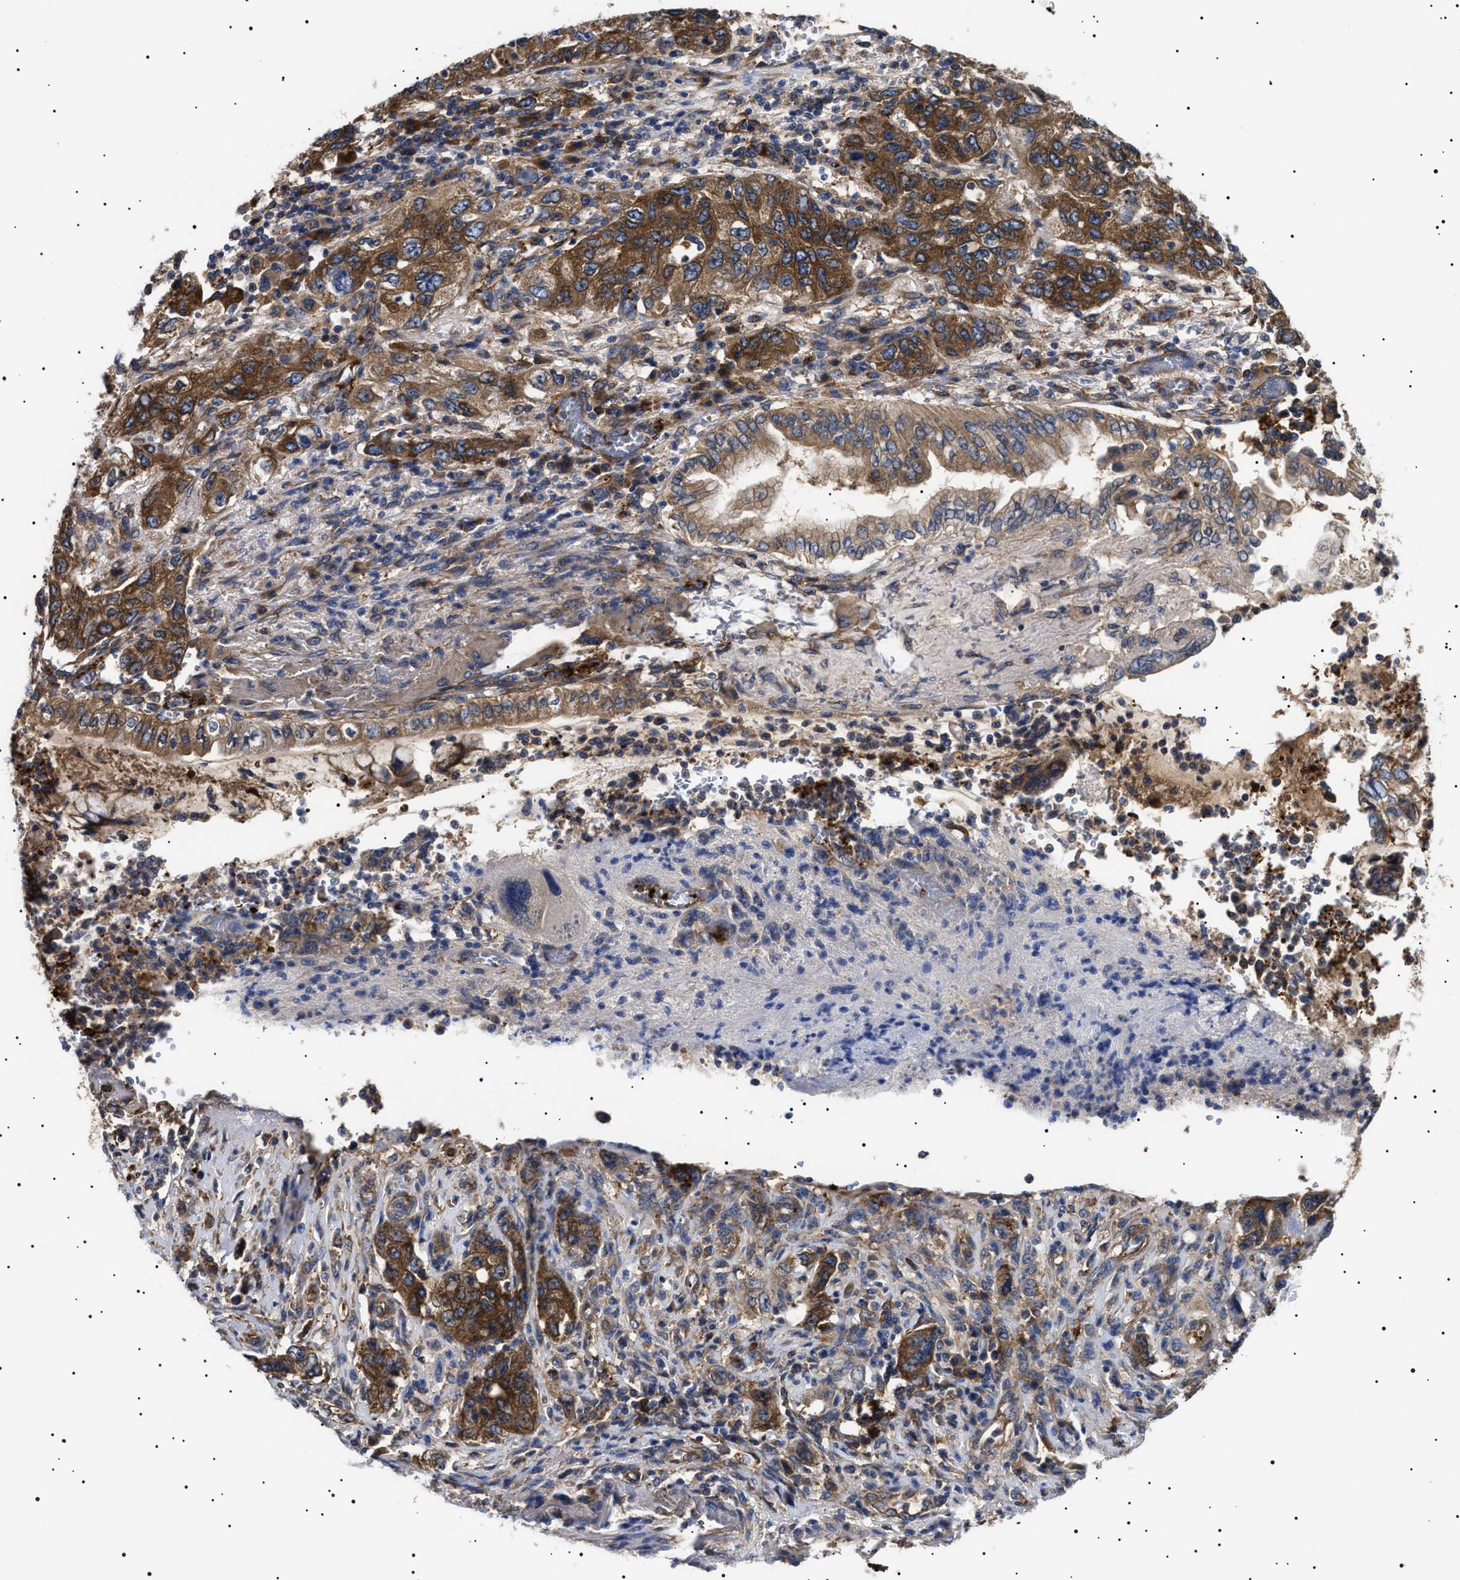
{"staining": {"intensity": "strong", "quantity": ">75%", "location": "cytoplasmic/membranous"}, "tissue": "pancreatic cancer", "cell_type": "Tumor cells", "image_type": "cancer", "snomed": [{"axis": "morphology", "description": "Adenocarcinoma, NOS"}, {"axis": "topography", "description": "Pancreas"}], "caption": "The image exhibits immunohistochemical staining of pancreatic cancer. There is strong cytoplasmic/membranous staining is present in about >75% of tumor cells.", "gene": "TPP2", "patient": {"sex": "female", "age": 73}}